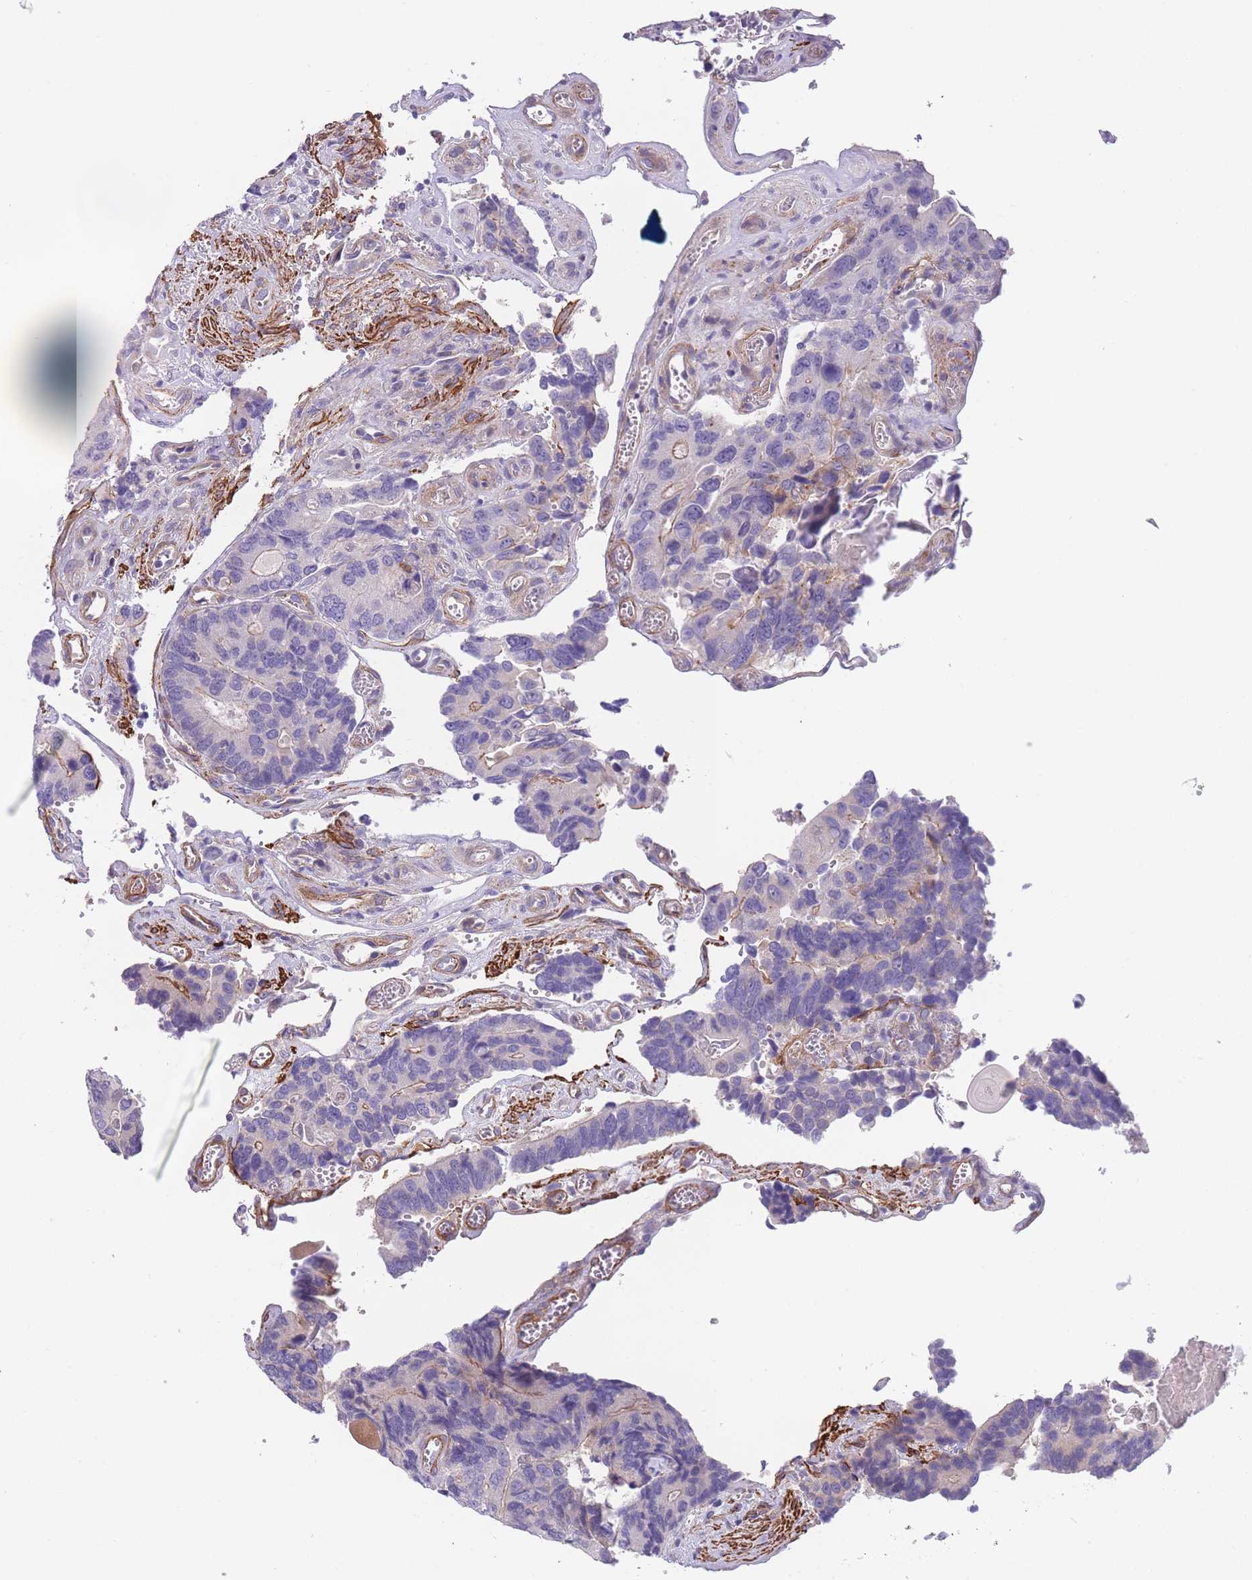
{"staining": {"intensity": "negative", "quantity": "none", "location": "none"}, "tissue": "colorectal cancer", "cell_type": "Tumor cells", "image_type": "cancer", "snomed": [{"axis": "morphology", "description": "Adenocarcinoma, NOS"}, {"axis": "topography", "description": "Colon"}], "caption": "A micrograph of colorectal cancer (adenocarcinoma) stained for a protein exhibits no brown staining in tumor cells.", "gene": "FAM124A", "patient": {"sex": "male", "age": 84}}